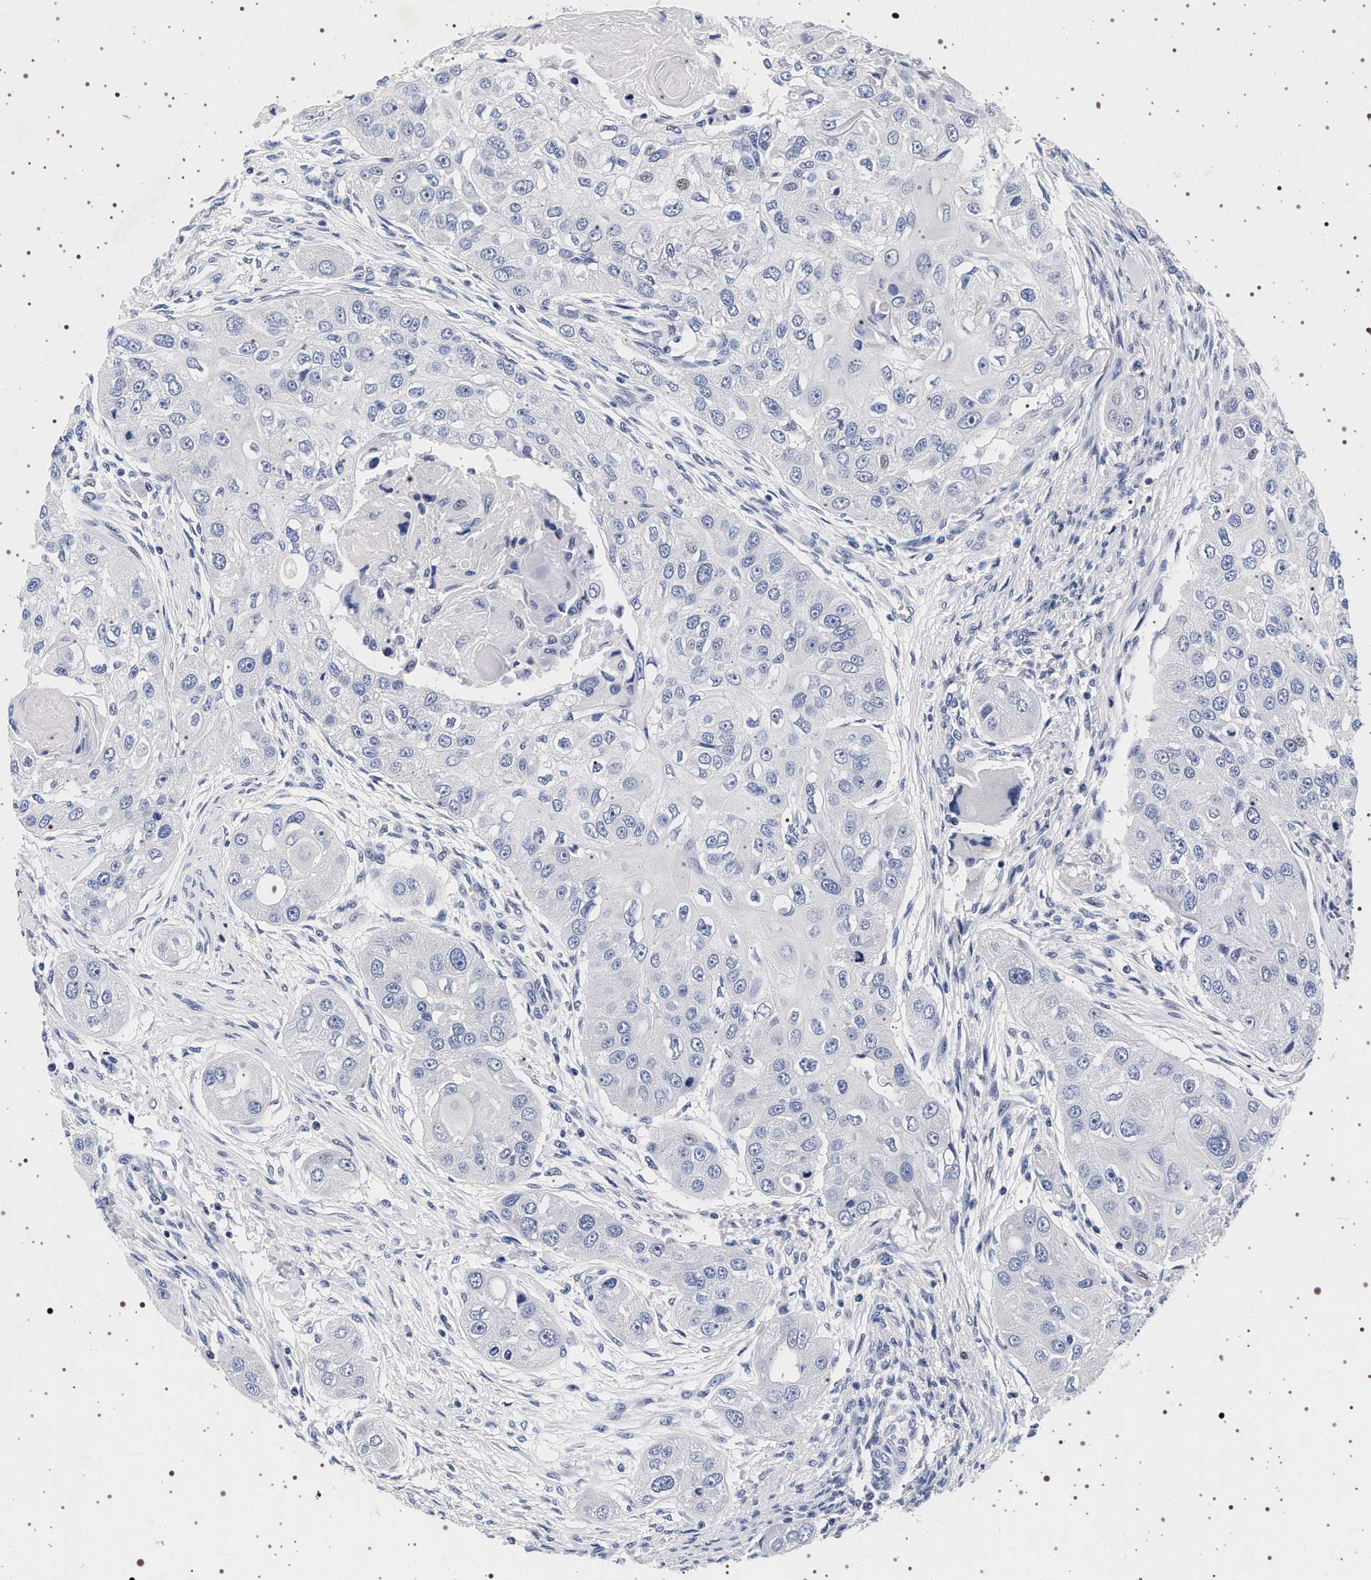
{"staining": {"intensity": "negative", "quantity": "none", "location": "none"}, "tissue": "head and neck cancer", "cell_type": "Tumor cells", "image_type": "cancer", "snomed": [{"axis": "morphology", "description": "Normal tissue, NOS"}, {"axis": "morphology", "description": "Squamous cell carcinoma, NOS"}, {"axis": "topography", "description": "Skeletal muscle"}, {"axis": "topography", "description": "Head-Neck"}], "caption": "IHC image of neoplastic tissue: human head and neck cancer stained with DAB displays no significant protein expression in tumor cells.", "gene": "SYN1", "patient": {"sex": "male", "age": 51}}